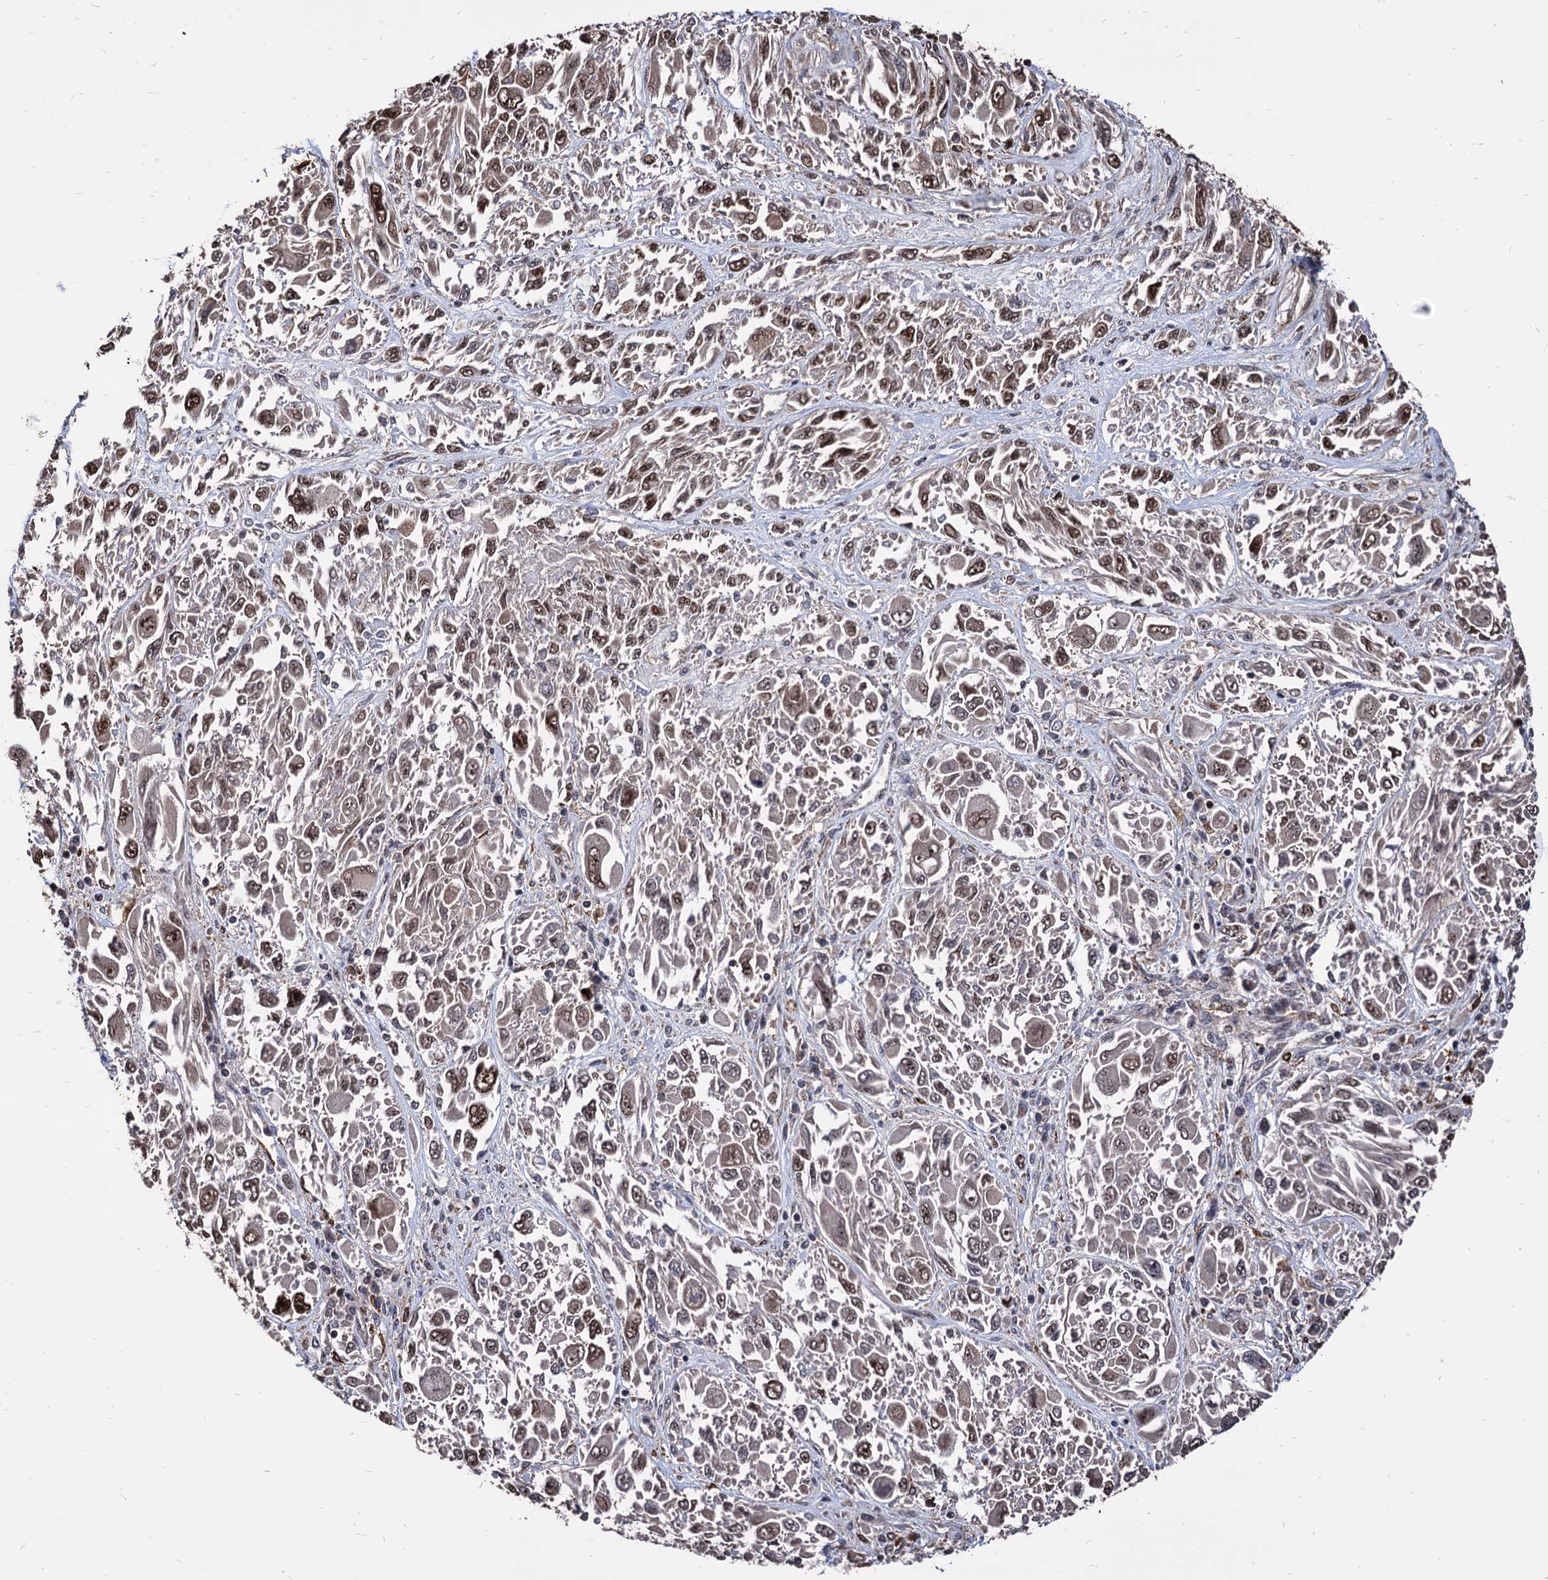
{"staining": {"intensity": "moderate", "quantity": ">75%", "location": "cytoplasmic/membranous,nuclear"}, "tissue": "melanoma", "cell_type": "Tumor cells", "image_type": "cancer", "snomed": [{"axis": "morphology", "description": "Malignant melanoma, NOS"}, {"axis": "topography", "description": "Skin"}], "caption": "High-power microscopy captured an immunohistochemistry photomicrograph of melanoma, revealing moderate cytoplasmic/membranous and nuclear positivity in approximately >75% of tumor cells.", "gene": "ANKRD12", "patient": {"sex": "female", "age": 91}}